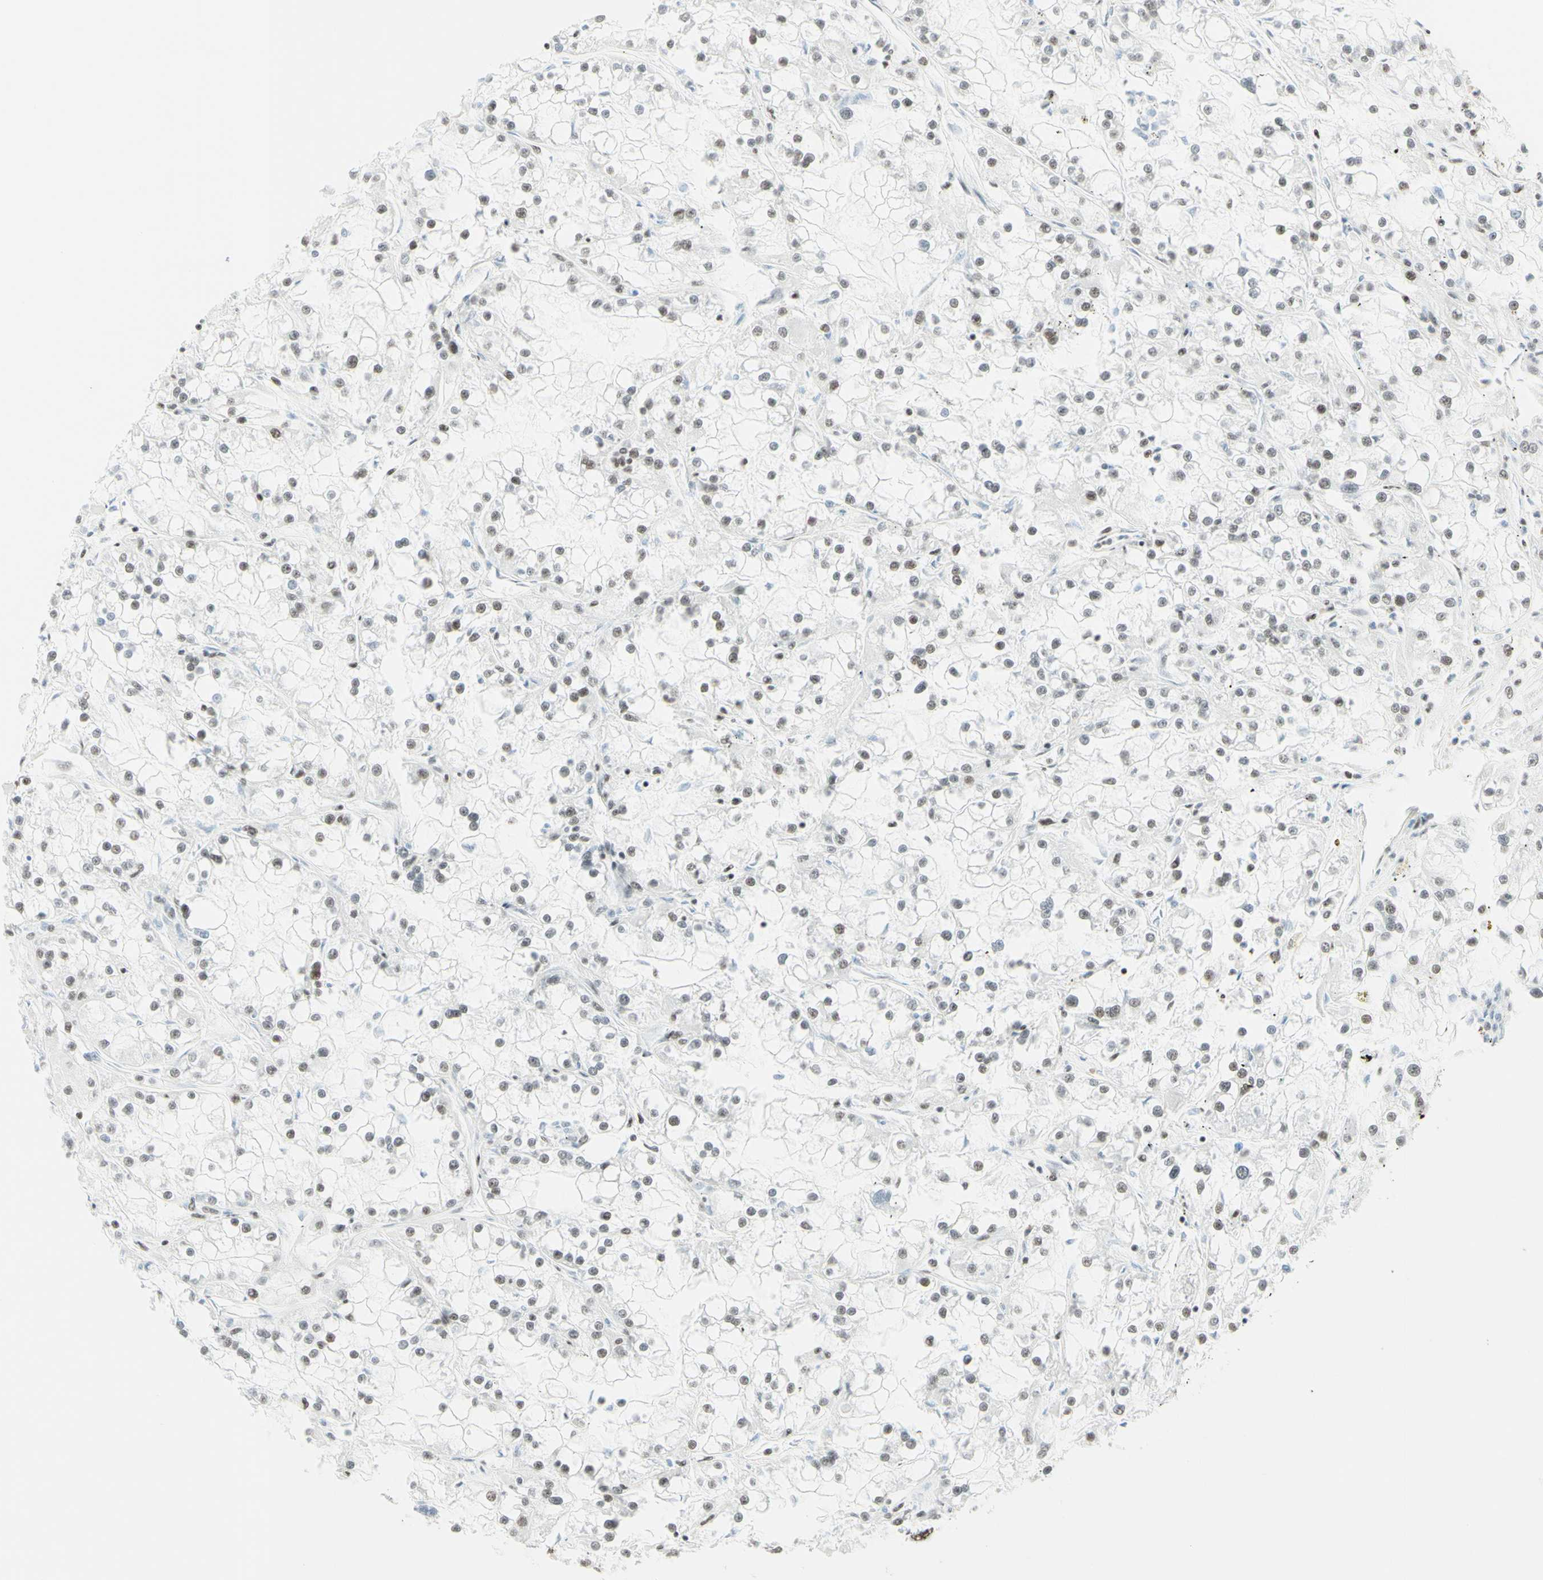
{"staining": {"intensity": "negative", "quantity": "none", "location": "none"}, "tissue": "renal cancer", "cell_type": "Tumor cells", "image_type": "cancer", "snomed": [{"axis": "morphology", "description": "Adenocarcinoma, NOS"}, {"axis": "topography", "description": "Kidney"}], "caption": "The photomicrograph shows no significant positivity in tumor cells of adenocarcinoma (renal). (Brightfield microscopy of DAB immunohistochemistry at high magnification).", "gene": "WTAP", "patient": {"sex": "female", "age": 52}}